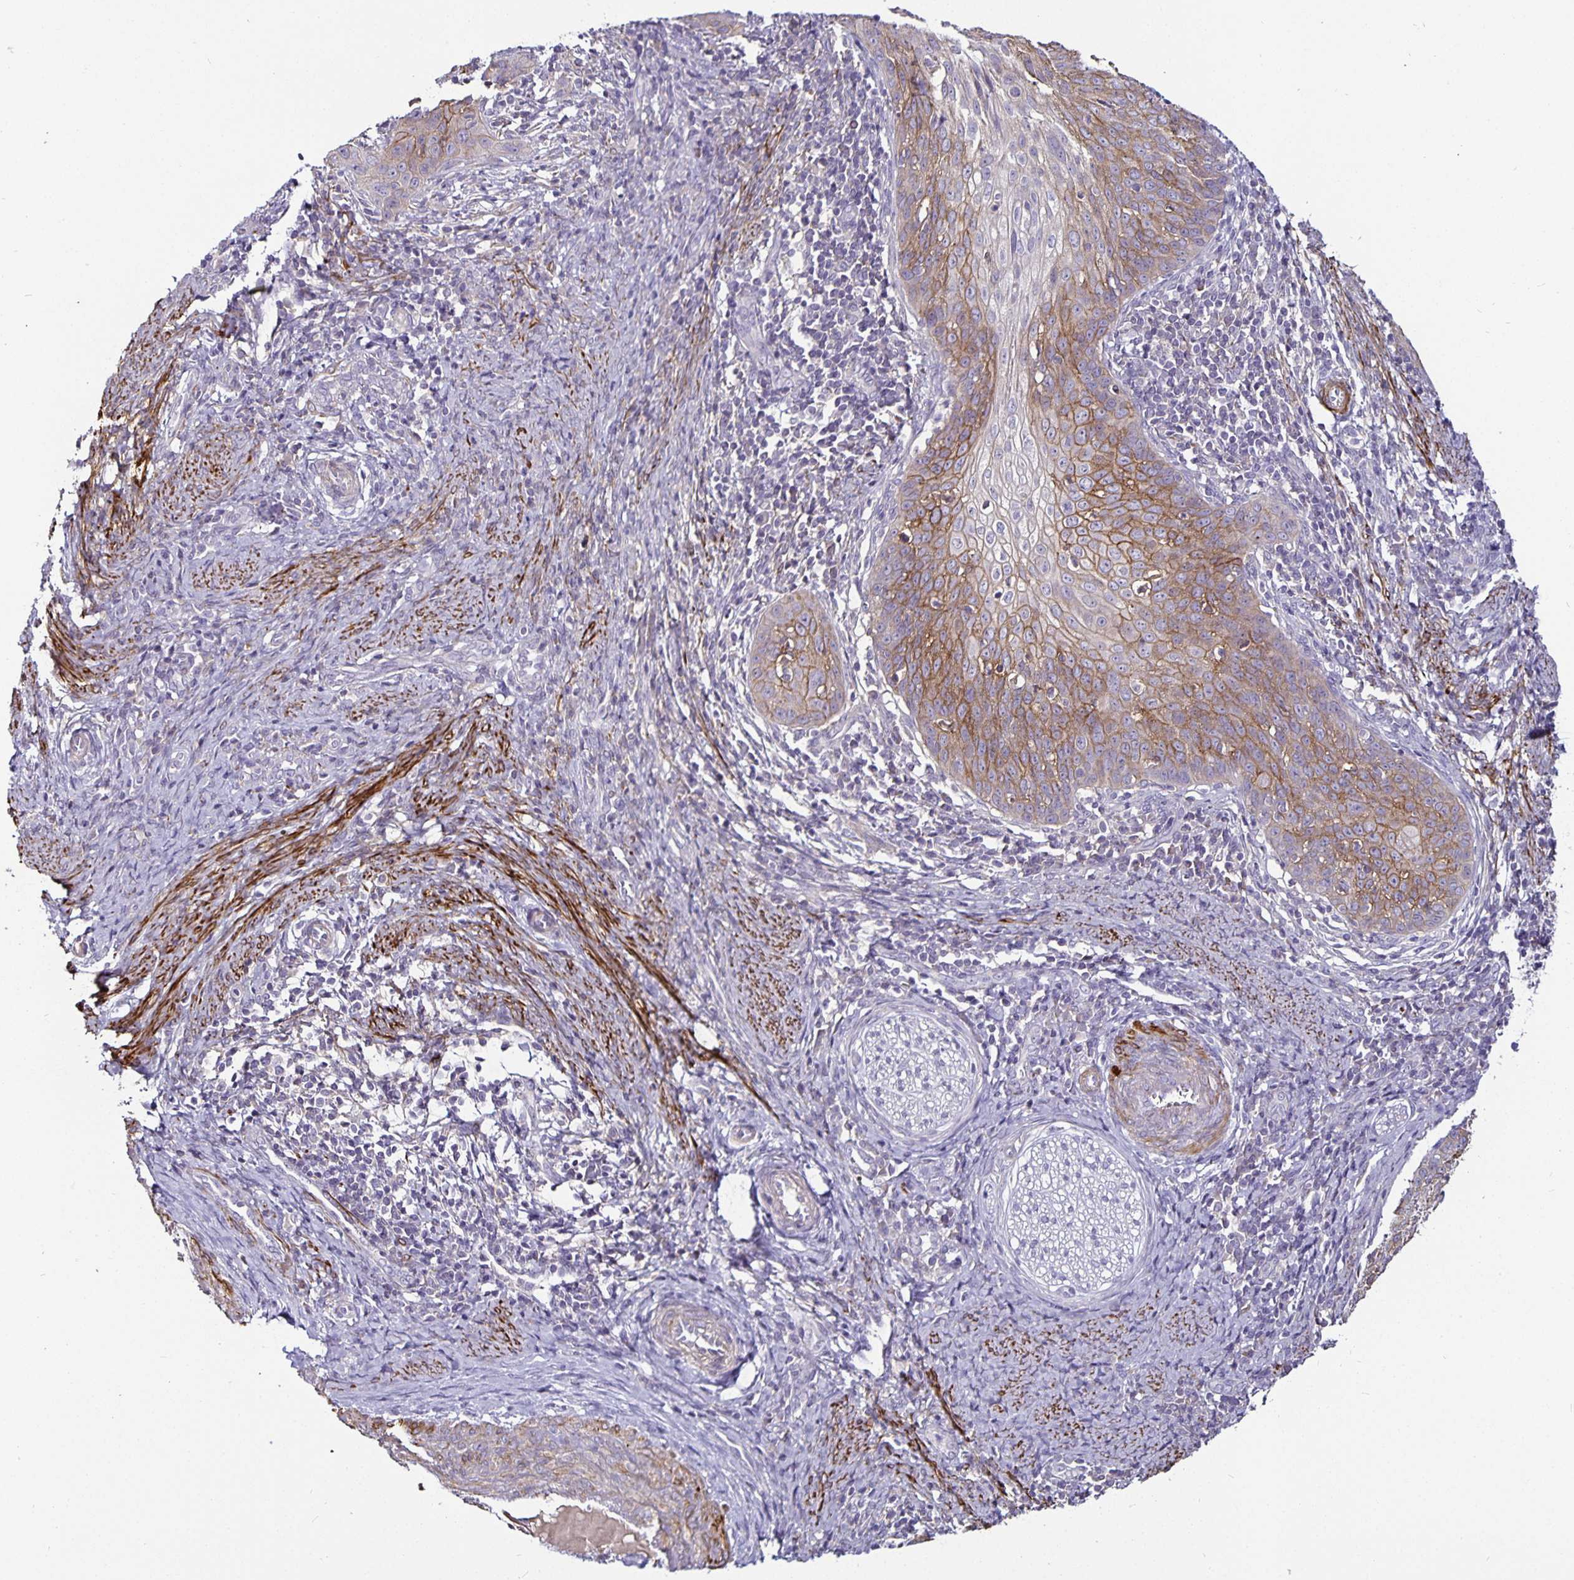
{"staining": {"intensity": "moderate", "quantity": "25%-75%", "location": "cytoplasmic/membranous"}, "tissue": "cervical cancer", "cell_type": "Tumor cells", "image_type": "cancer", "snomed": [{"axis": "morphology", "description": "Squamous cell carcinoma, NOS"}, {"axis": "topography", "description": "Cervix"}], "caption": "IHC of cervical cancer (squamous cell carcinoma) demonstrates medium levels of moderate cytoplasmic/membranous positivity in about 25%-75% of tumor cells. (DAB (3,3'-diaminobenzidine) = brown stain, brightfield microscopy at high magnification).", "gene": "CA12", "patient": {"sex": "female", "age": 30}}